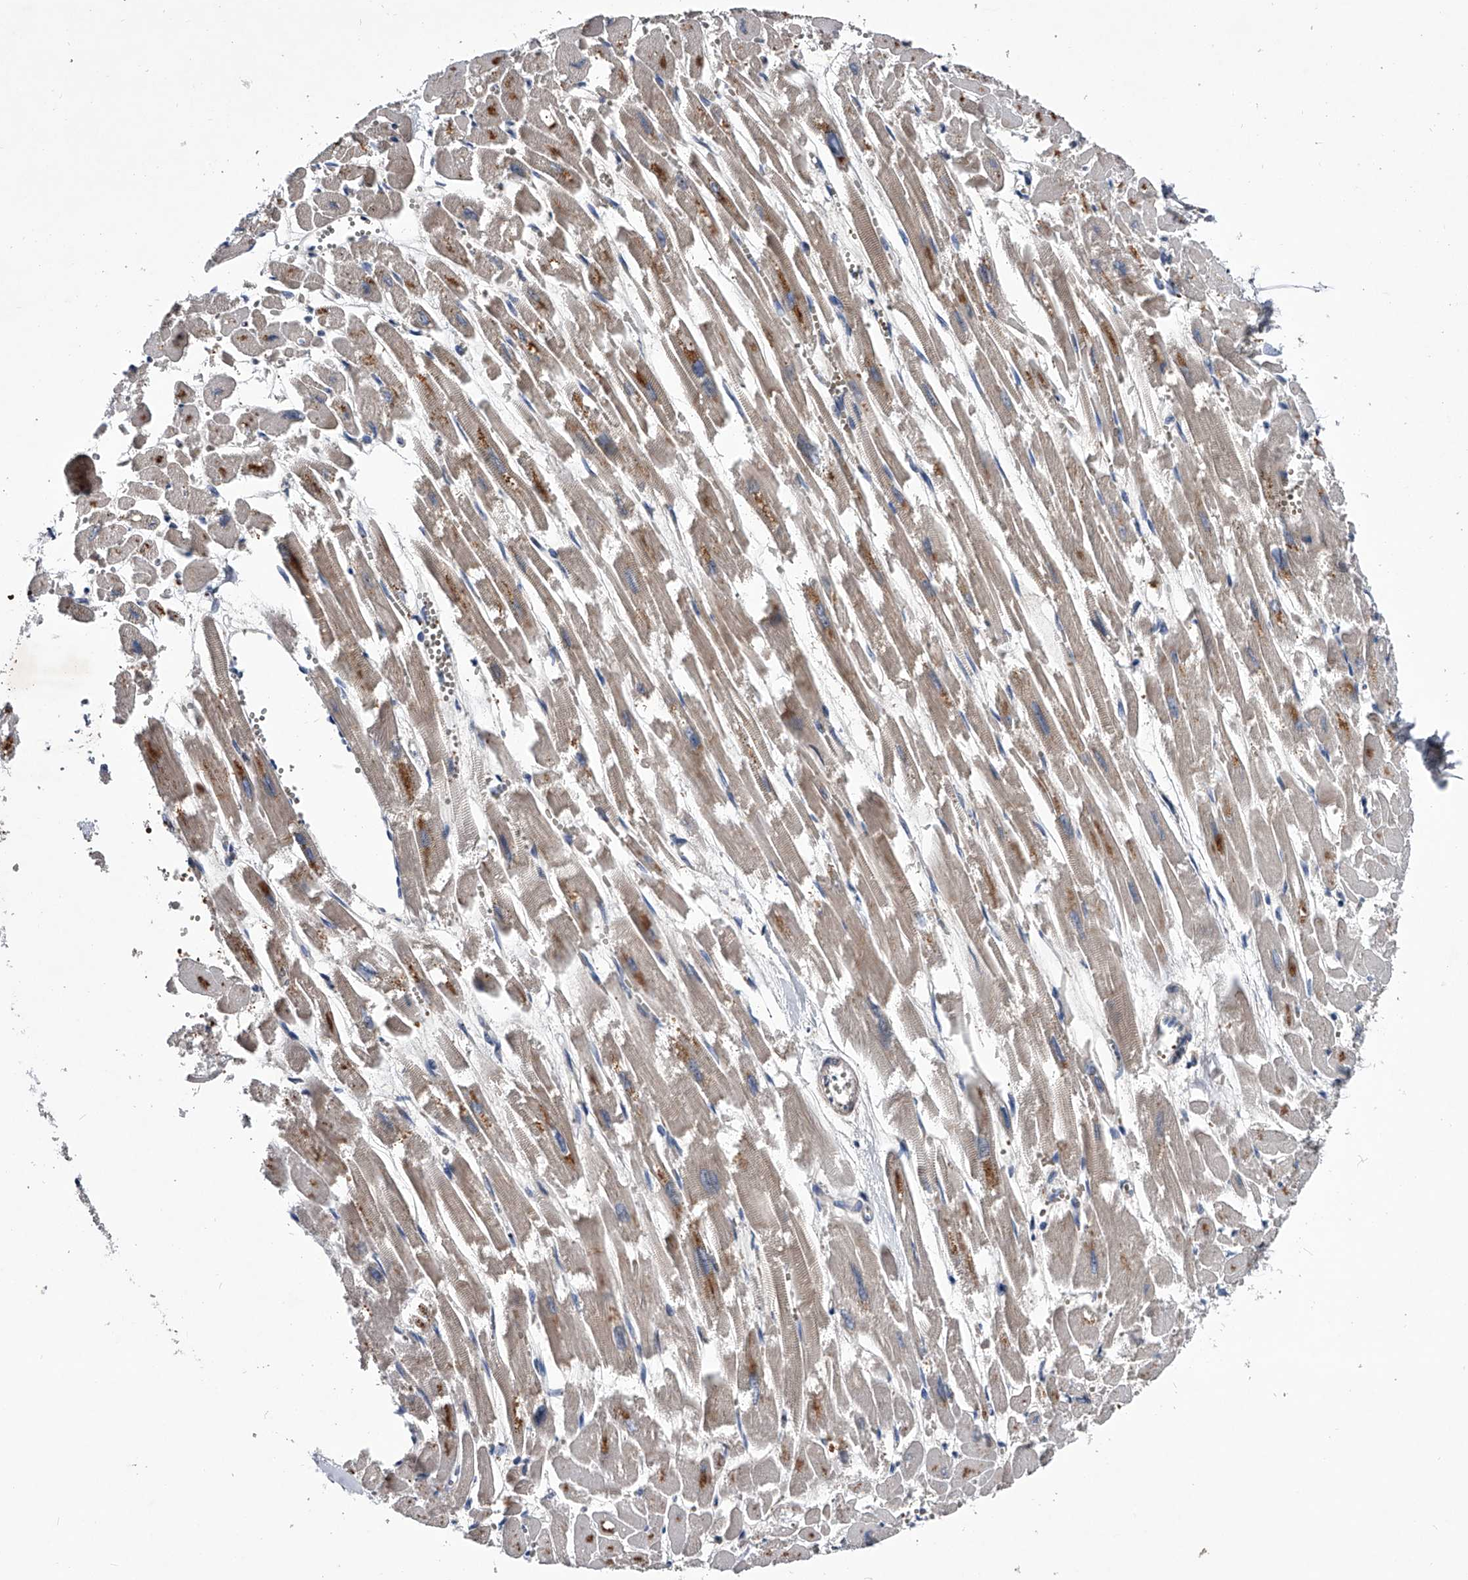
{"staining": {"intensity": "moderate", "quantity": "<25%", "location": "cytoplasmic/membranous"}, "tissue": "heart muscle", "cell_type": "Cardiomyocytes", "image_type": "normal", "snomed": [{"axis": "morphology", "description": "Normal tissue, NOS"}, {"axis": "topography", "description": "Heart"}], "caption": "Immunohistochemistry micrograph of benign human heart muscle stained for a protein (brown), which reveals low levels of moderate cytoplasmic/membranous staining in approximately <25% of cardiomyocytes.", "gene": "ZNF30", "patient": {"sex": "male", "age": 54}}